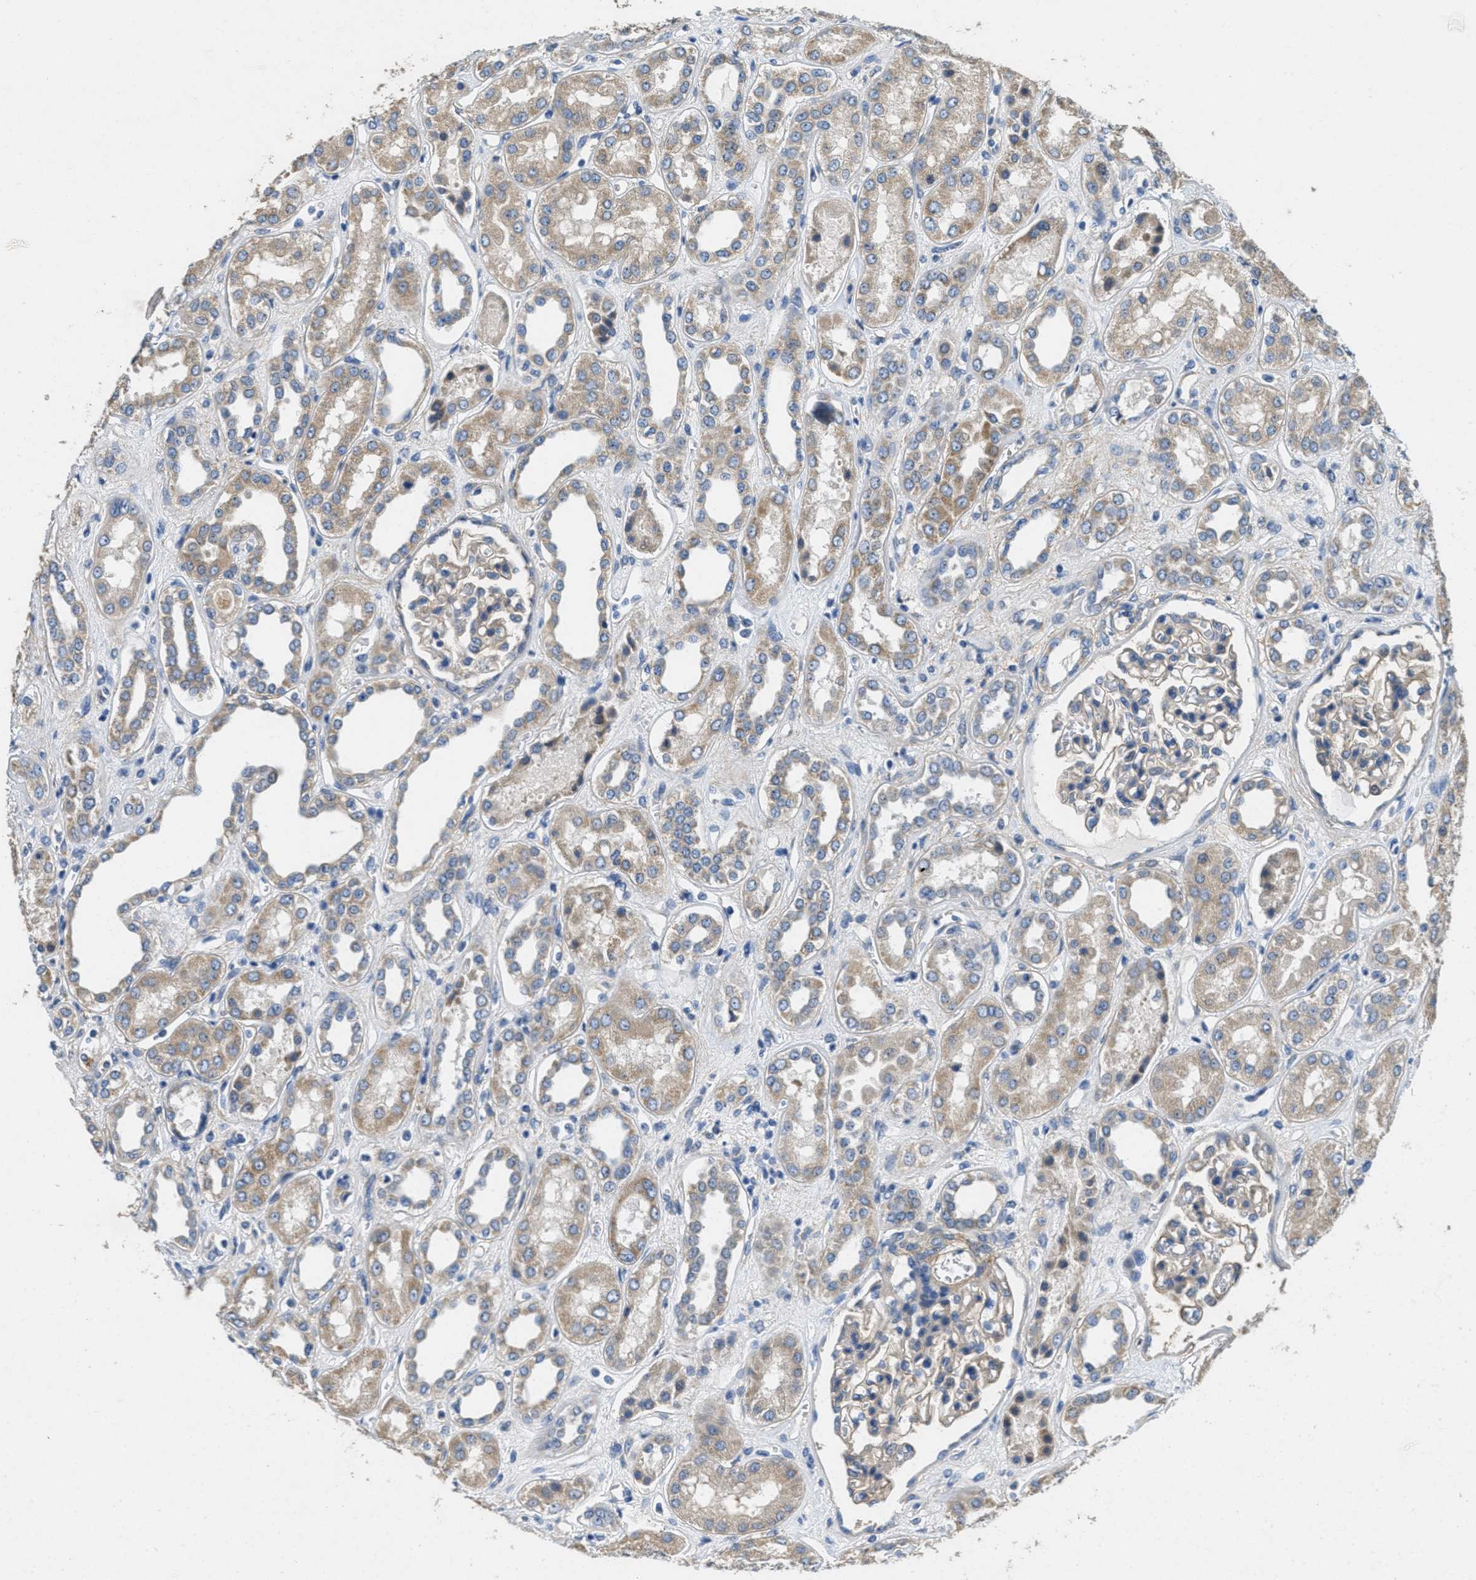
{"staining": {"intensity": "weak", "quantity": ">75%", "location": "cytoplasmic/membranous"}, "tissue": "kidney", "cell_type": "Cells in glomeruli", "image_type": "normal", "snomed": [{"axis": "morphology", "description": "Normal tissue, NOS"}, {"axis": "topography", "description": "Kidney"}], "caption": "An image showing weak cytoplasmic/membranous positivity in about >75% of cells in glomeruli in normal kidney, as visualized by brown immunohistochemical staining.", "gene": "TOMM70", "patient": {"sex": "male", "age": 59}}